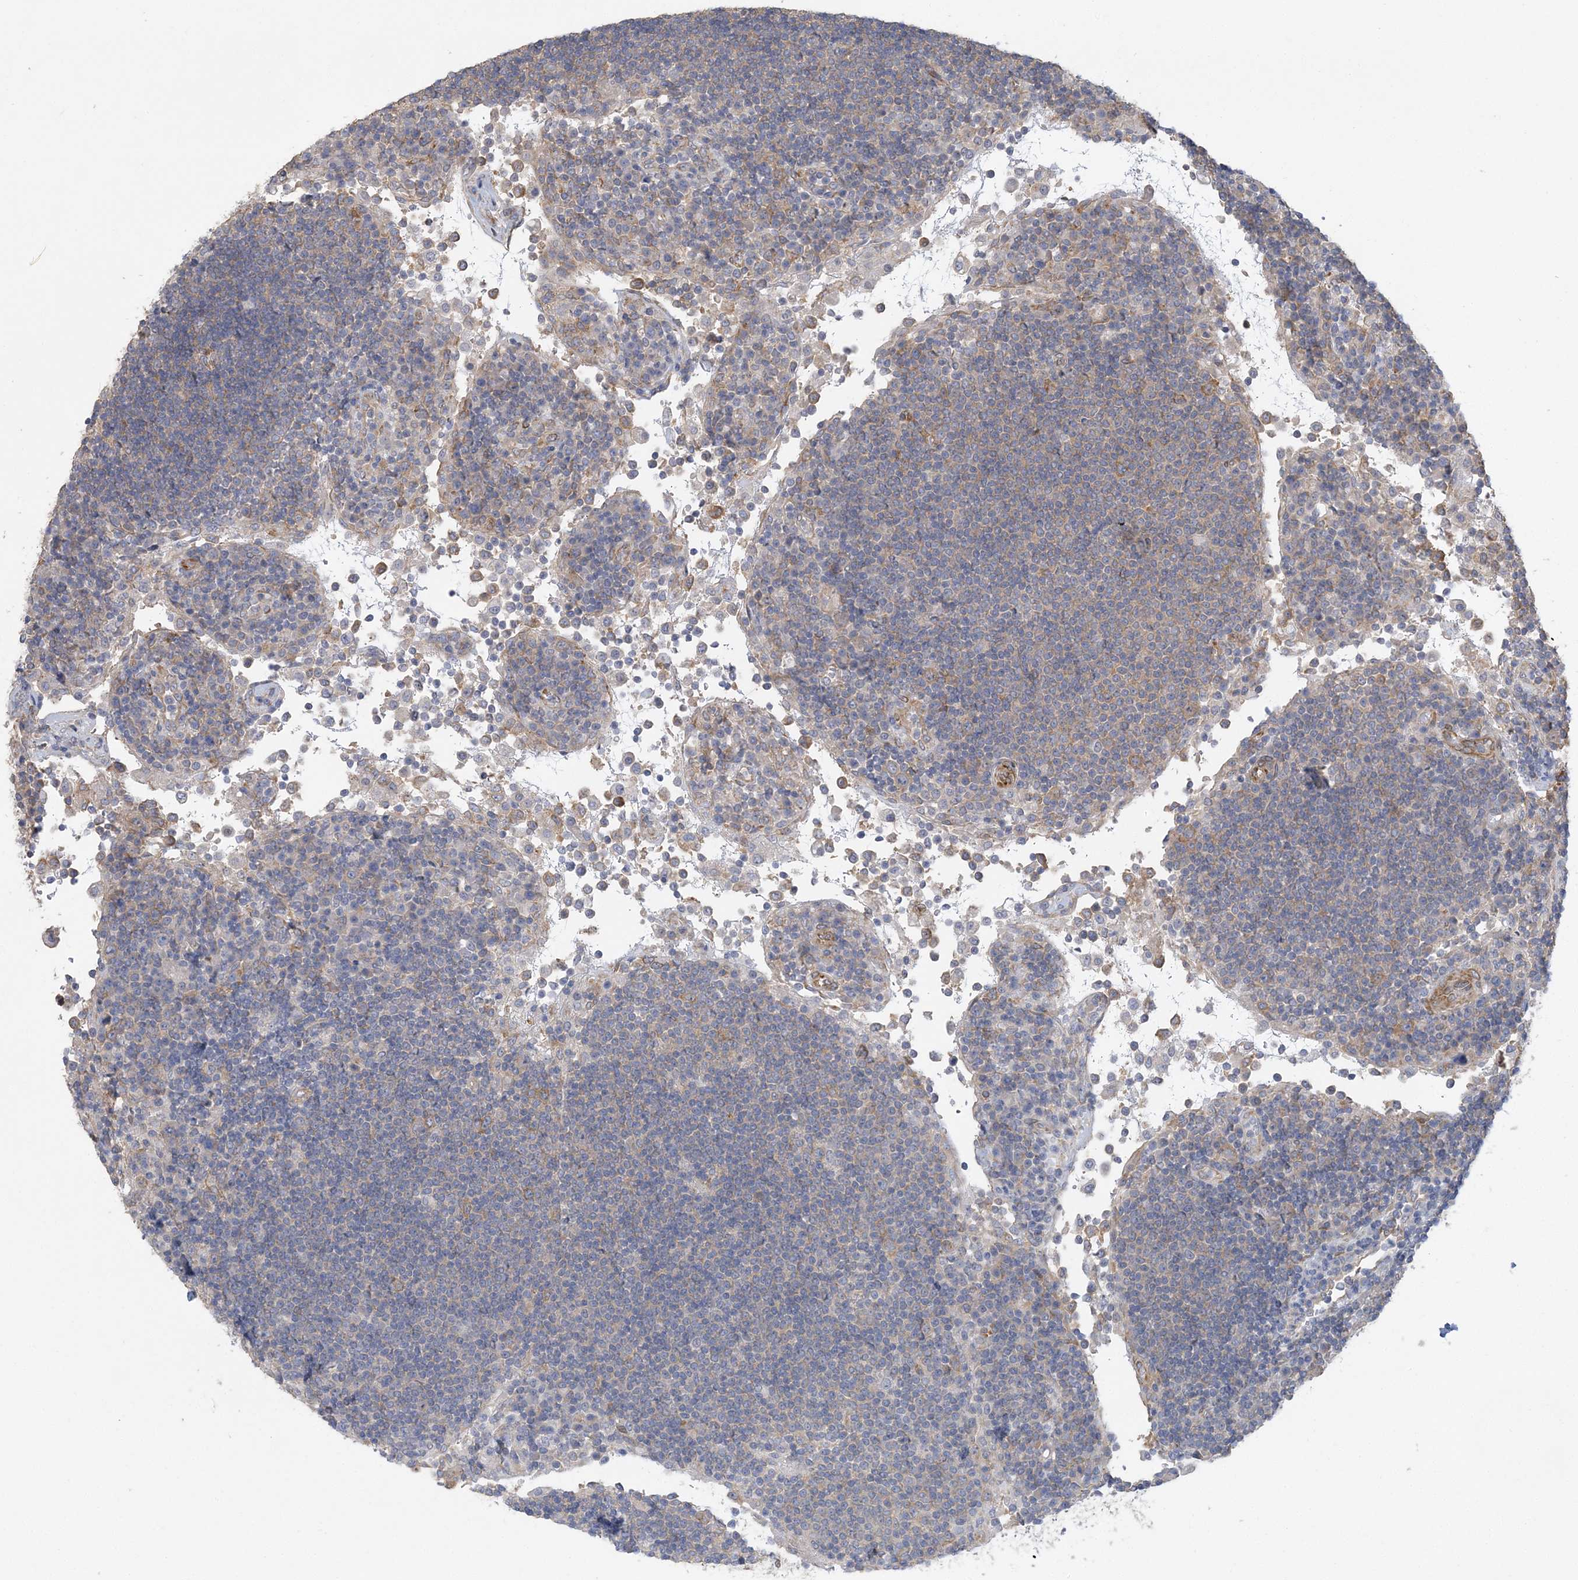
{"staining": {"intensity": "negative", "quantity": "none", "location": "none"}, "tissue": "lymph node", "cell_type": "Germinal center cells", "image_type": "normal", "snomed": [{"axis": "morphology", "description": "Normal tissue, NOS"}, {"axis": "topography", "description": "Lymph node"}], "caption": "Germinal center cells are negative for brown protein staining in unremarkable lymph node.", "gene": "MAP4K5", "patient": {"sex": "female", "age": 53}}